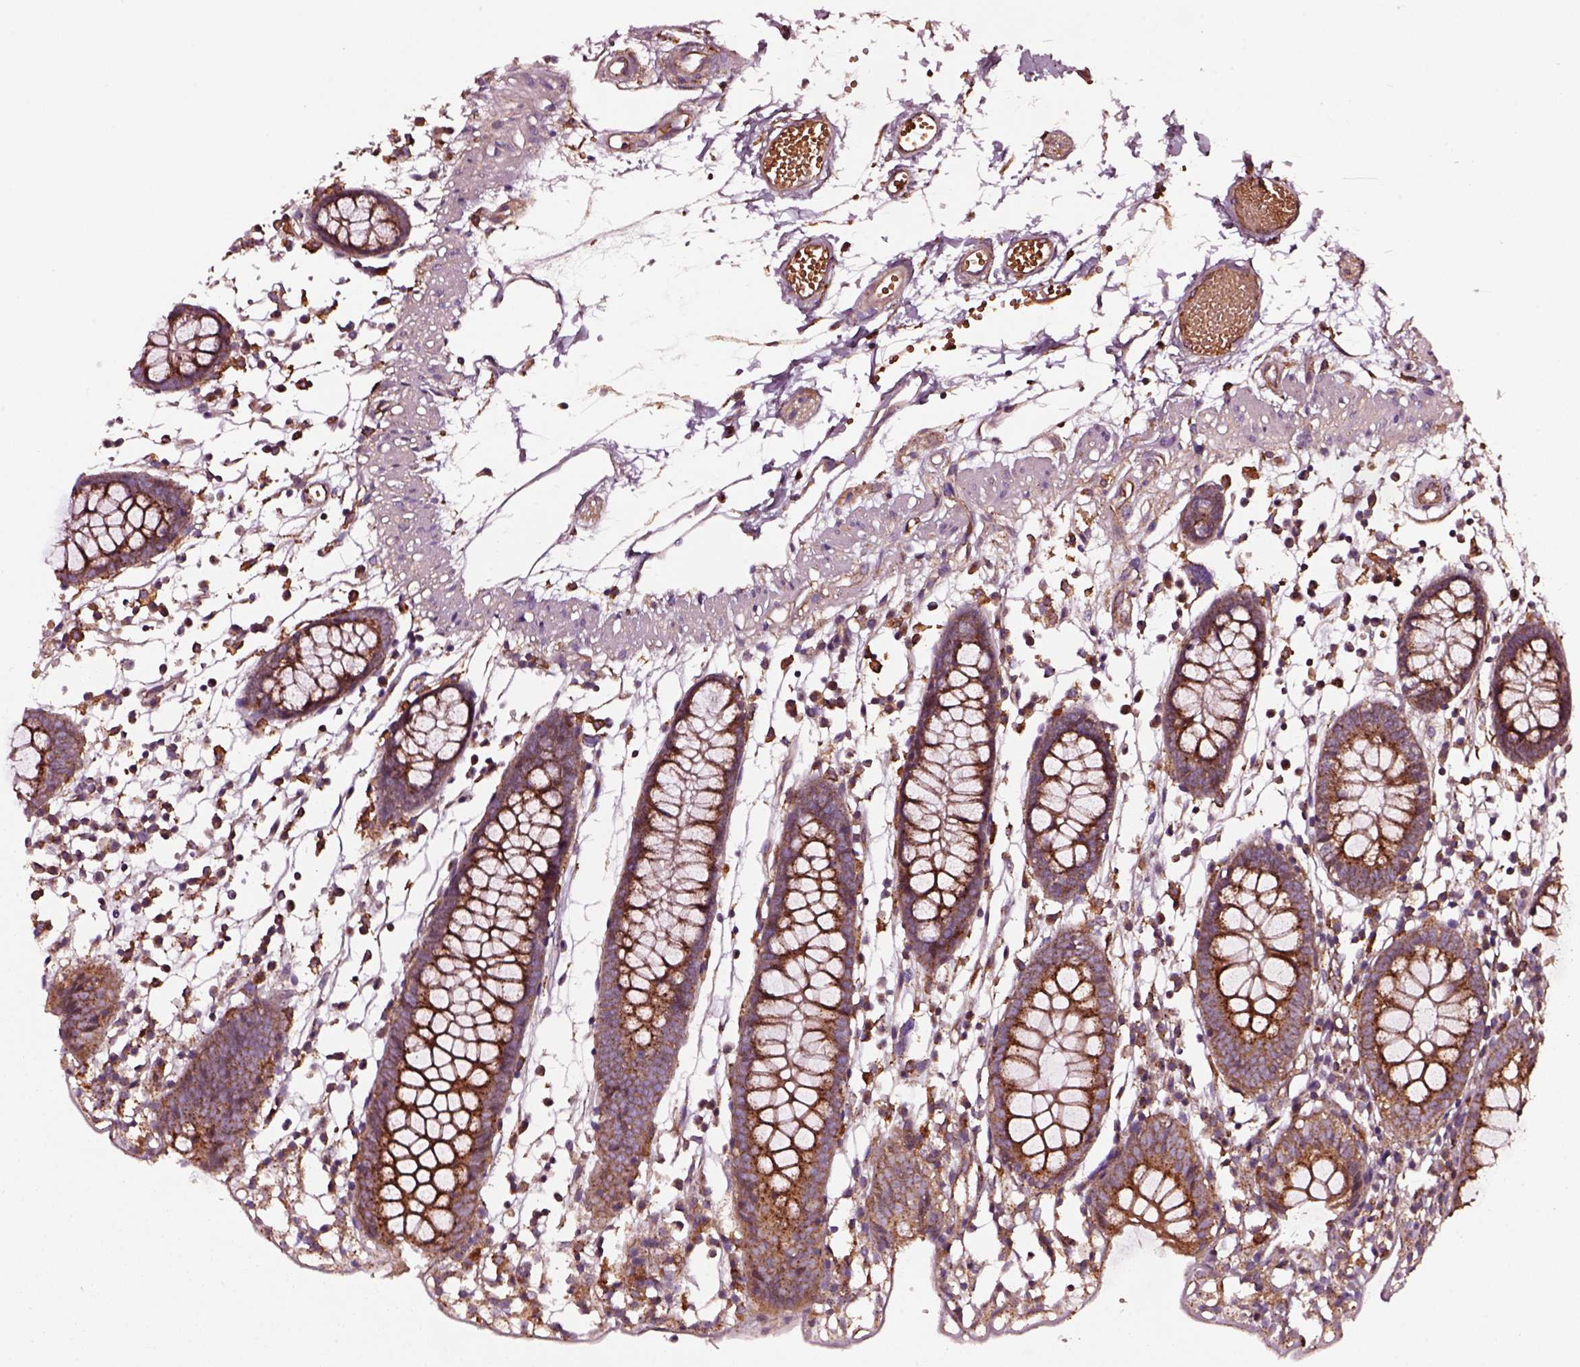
{"staining": {"intensity": "moderate", "quantity": ">75%", "location": "cytoplasmic/membranous"}, "tissue": "colon", "cell_type": "Endothelial cells", "image_type": "normal", "snomed": [{"axis": "morphology", "description": "Normal tissue, NOS"}, {"axis": "morphology", "description": "Adenocarcinoma, NOS"}, {"axis": "topography", "description": "Colon"}], "caption": "Immunohistochemistry of unremarkable colon demonstrates medium levels of moderate cytoplasmic/membranous staining in approximately >75% of endothelial cells.", "gene": "WASHC2A", "patient": {"sex": "male", "age": 83}}